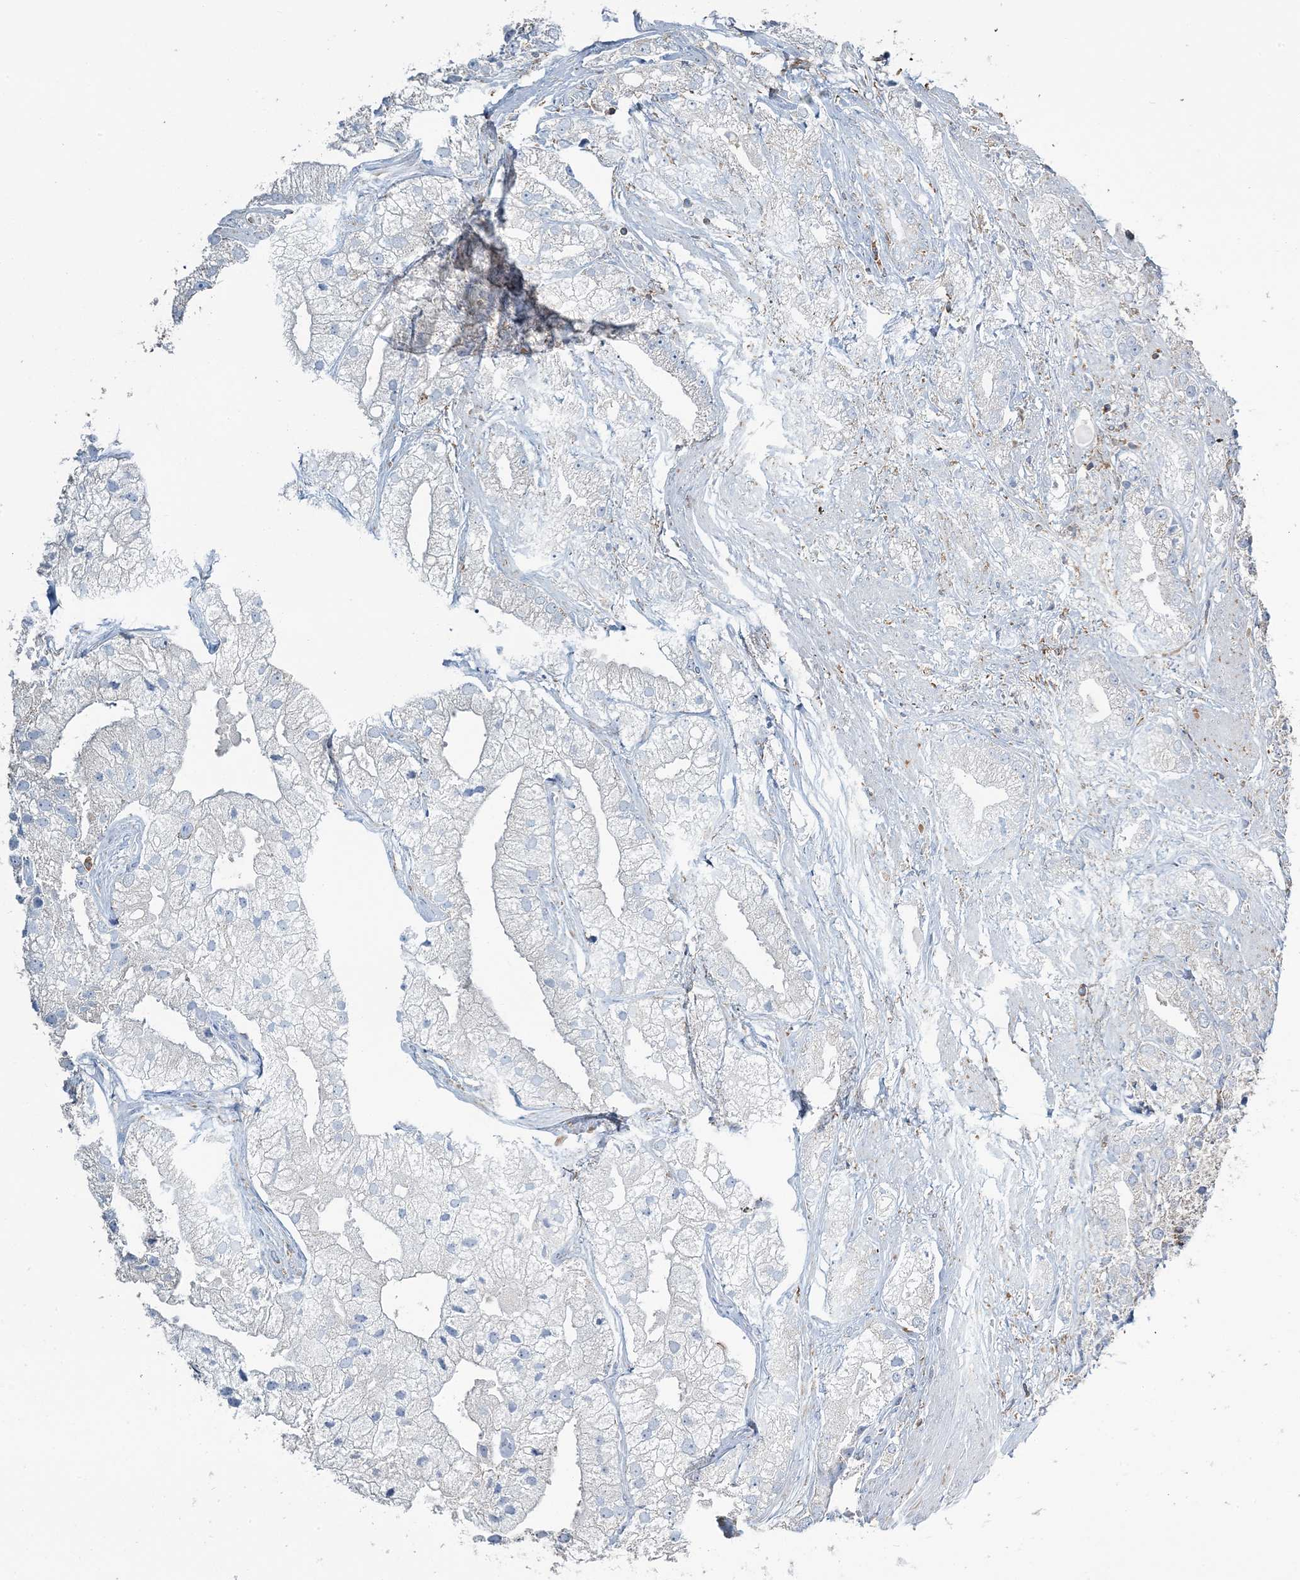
{"staining": {"intensity": "moderate", "quantity": "<25%", "location": "cytoplasmic/membranous"}, "tissue": "prostate cancer", "cell_type": "Tumor cells", "image_type": "cancer", "snomed": [{"axis": "morphology", "description": "Adenocarcinoma, High grade"}, {"axis": "topography", "description": "Prostate"}], "caption": "Human prostate cancer (adenocarcinoma (high-grade)) stained with a brown dye reveals moderate cytoplasmic/membranous positive staining in about <25% of tumor cells.", "gene": "TMLHE", "patient": {"sex": "male", "age": 50}}